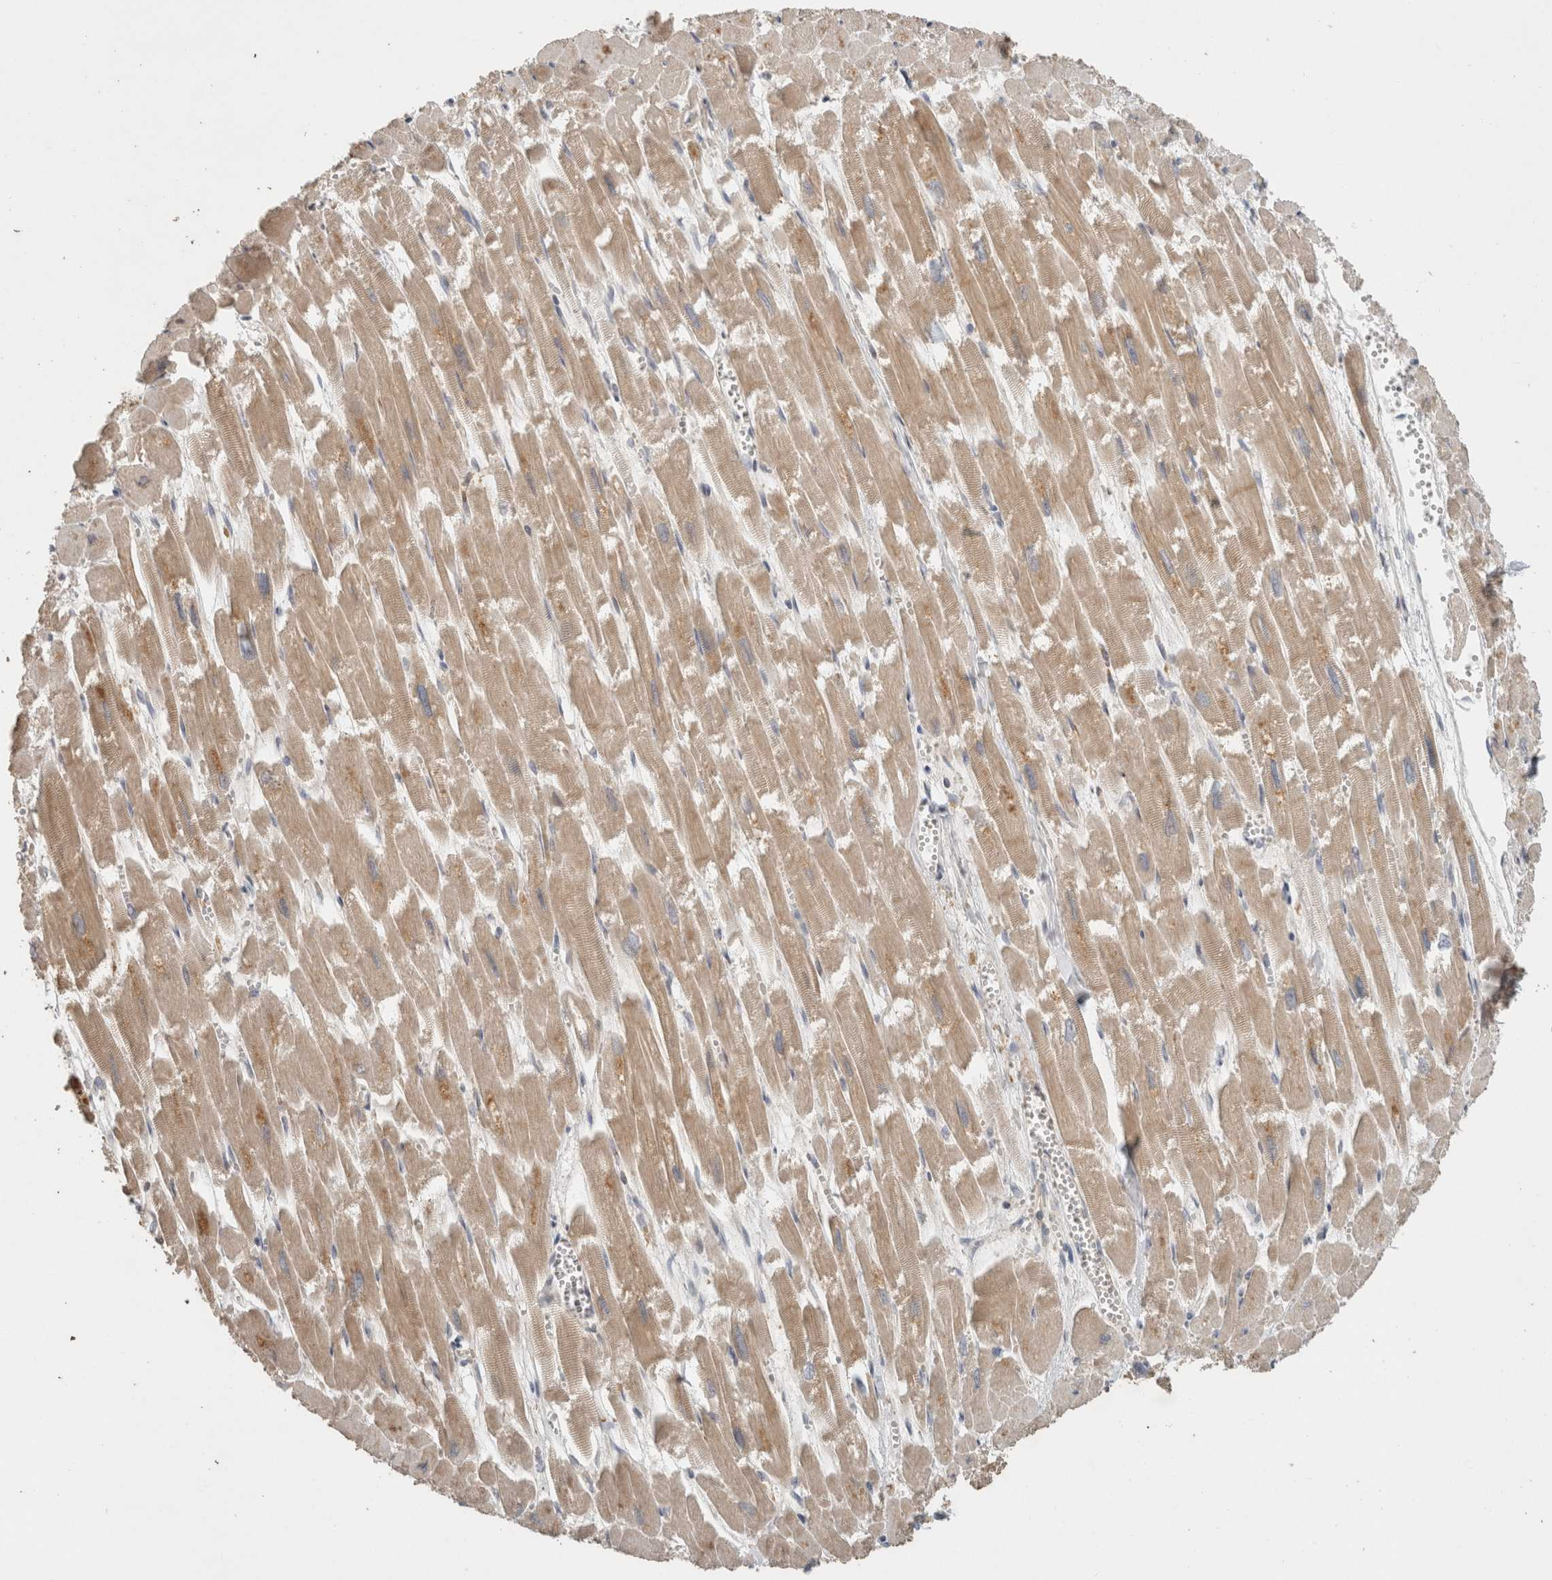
{"staining": {"intensity": "moderate", "quantity": ">75%", "location": "cytoplasmic/membranous"}, "tissue": "heart muscle", "cell_type": "Cardiomyocytes", "image_type": "normal", "snomed": [{"axis": "morphology", "description": "Normal tissue, NOS"}, {"axis": "topography", "description": "Heart"}], "caption": "This micrograph displays benign heart muscle stained with immunohistochemistry to label a protein in brown. The cytoplasmic/membranous of cardiomyocytes show moderate positivity for the protein. Nuclei are counter-stained blue.", "gene": "SIPA1L2", "patient": {"sex": "male", "age": 54}}